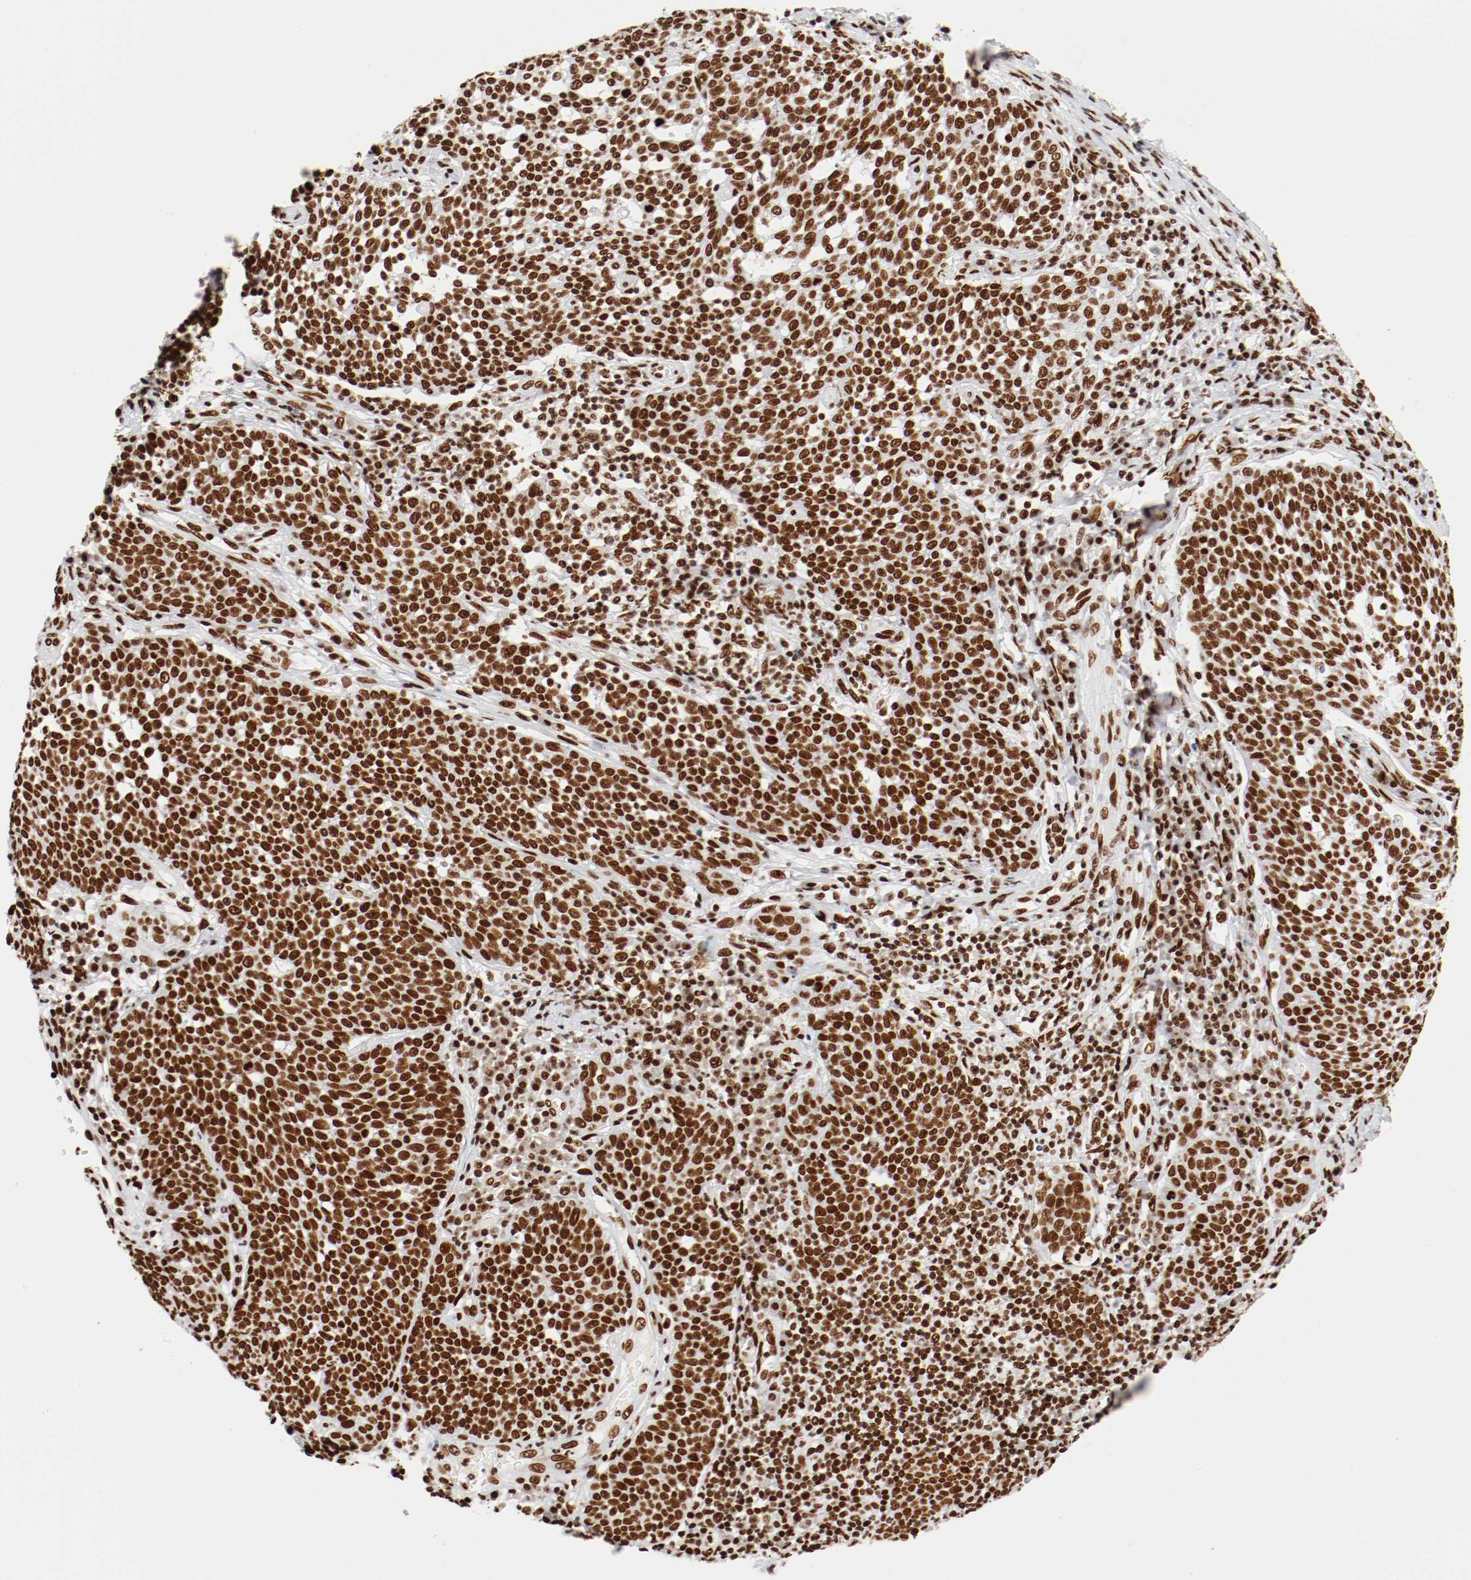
{"staining": {"intensity": "strong", "quantity": ">75%", "location": "nuclear"}, "tissue": "cervical cancer", "cell_type": "Tumor cells", "image_type": "cancer", "snomed": [{"axis": "morphology", "description": "Squamous cell carcinoma, NOS"}, {"axis": "topography", "description": "Cervix"}], "caption": "Protein staining by IHC reveals strong nuclear staining in about >75% of tumor cells in cervical squamous cell carcinoma. Nuclei are stained in blue.", "gene": "CTBP1", "patient": {"sex": "female", "age": 34}}